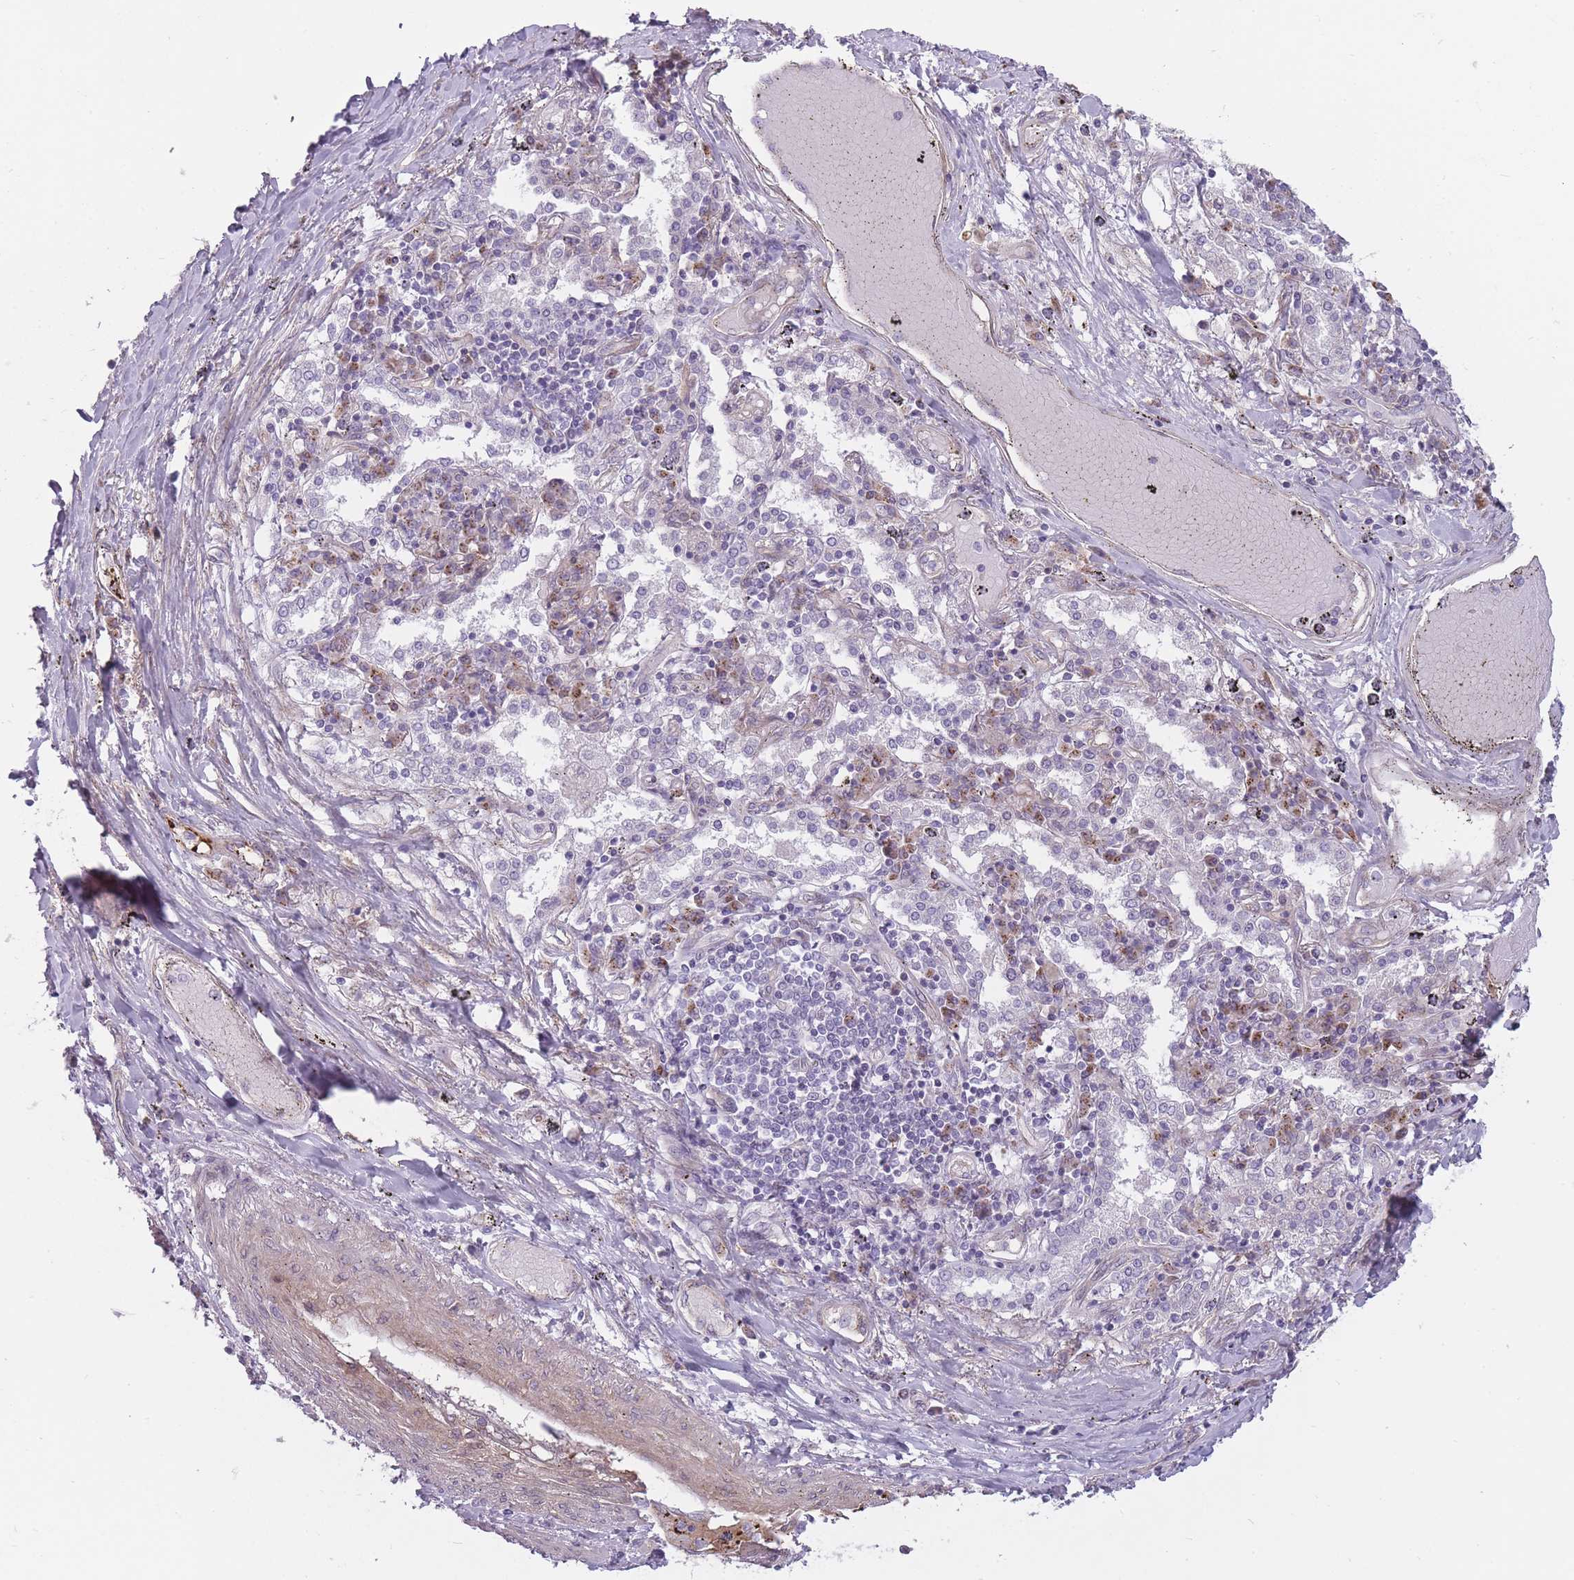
{"staining": {"intensity": "negative", "quantity": "none", "location": "none"}, "tissue": "lung cancer", "cell_type": "Tumor cells", "image_type": "cancer", "snomed": [{"axis": "morphology", "description": "Squamous cell carcinoma, NOS"}, {"axis": "topography", "description": "Lung"}], "caption": "IHC photomicrograph of neoplastic tissue: human lung cancer (squamous cell carcinoma) stained with DAB (3,3'-diaminobenzidine) shows no significant protein staining in tumor cells.", "gene": "PGRMC2", "patient": {"sex": "male", "age": 65}}